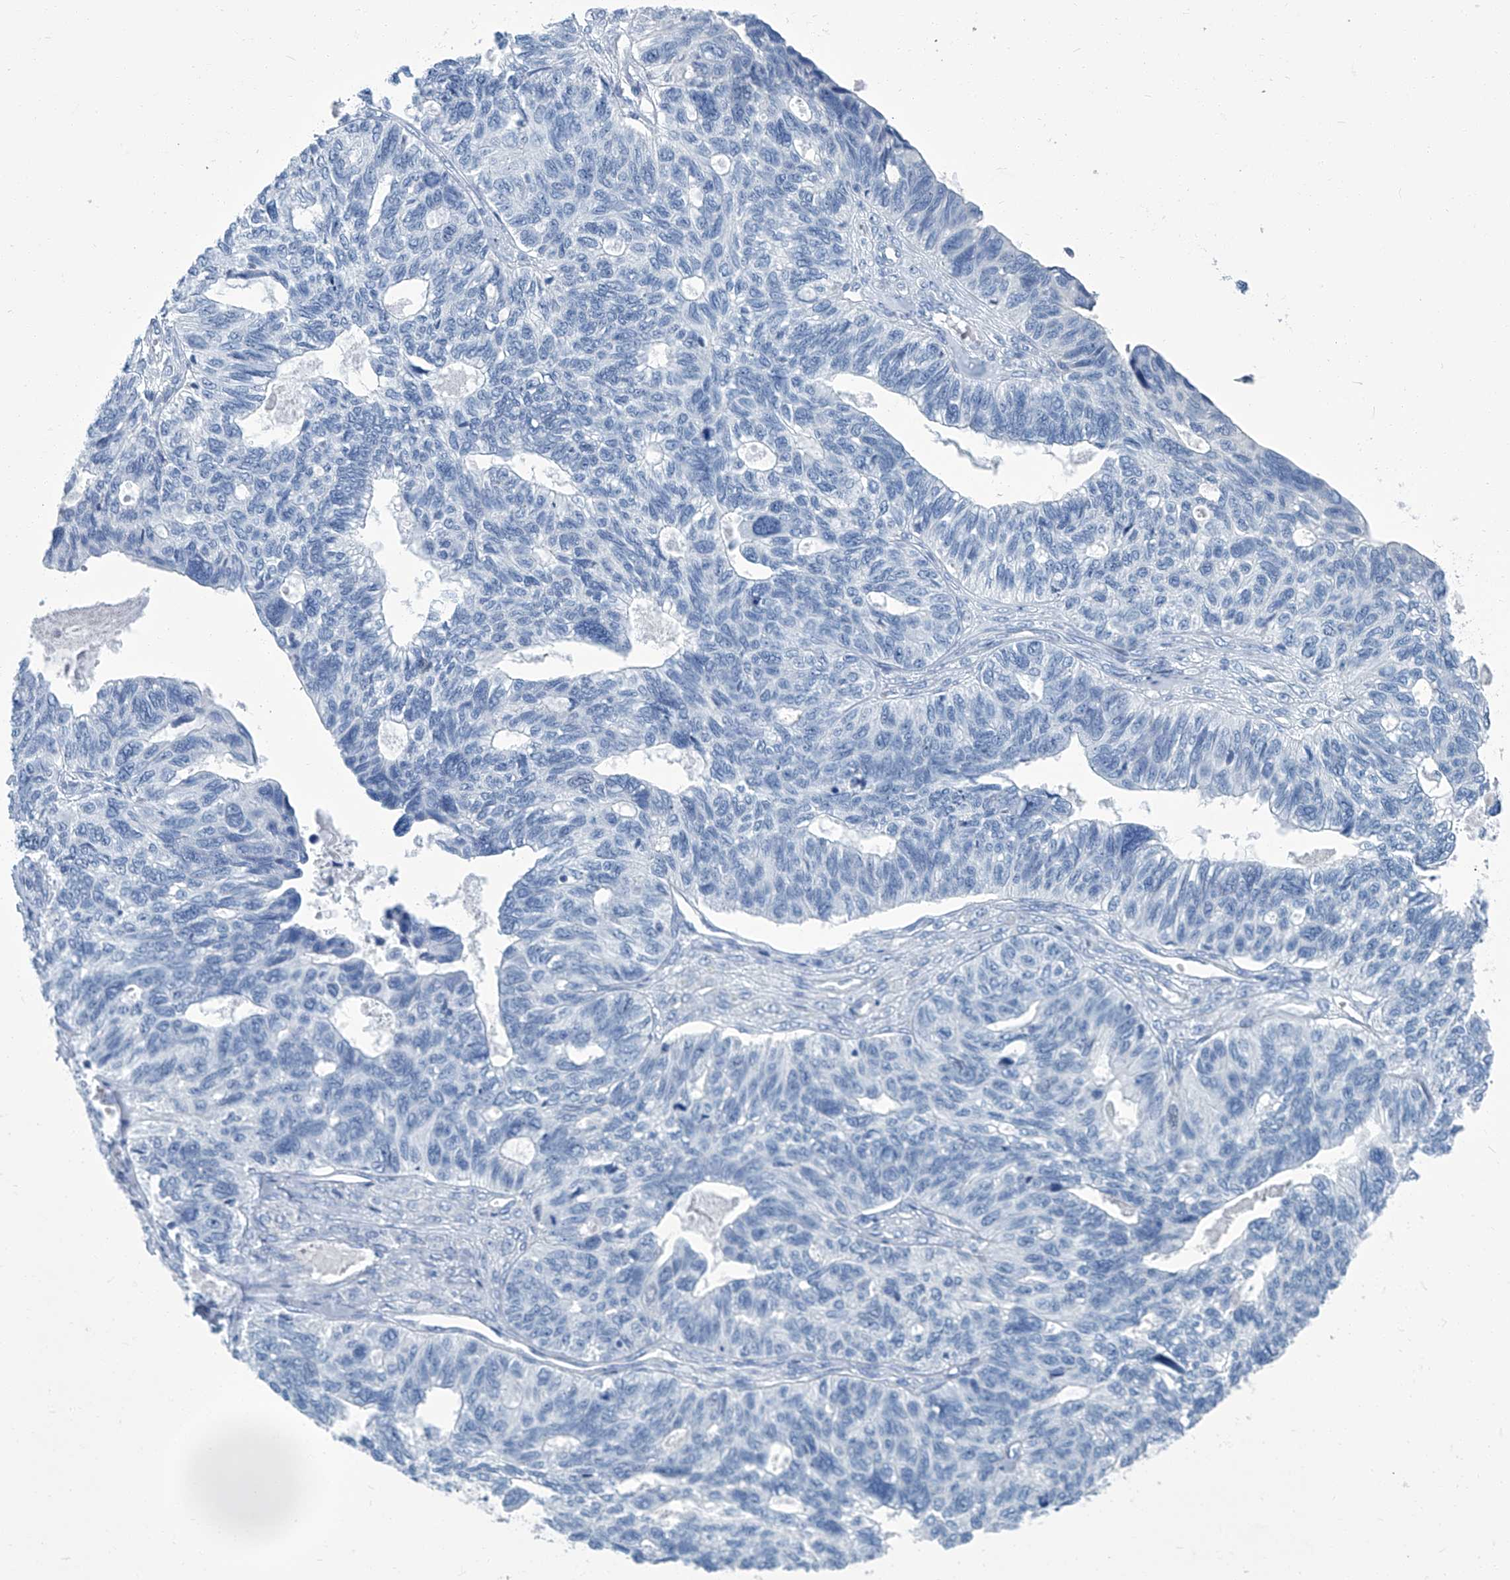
{"staining": {"intensity": "negative", "quantity": "none", "location": "none"}, "tissue": "ovarian cancer", "cell_type": "Tumor cells", "image_type": "cancer", "snomed": [{"axis": "morphology", "description": "Cystadenocarcinoma, serous, NOS"}, {"axis": "topography", "description": "Ovary"}], "caption": "Immunohistochemistry (IHC) of serous cystadenocarcinoma (ovarian) shows no staining in tumor cells.", "gene": "PFKL", "patient": {"sex": "female", "age": 79}}